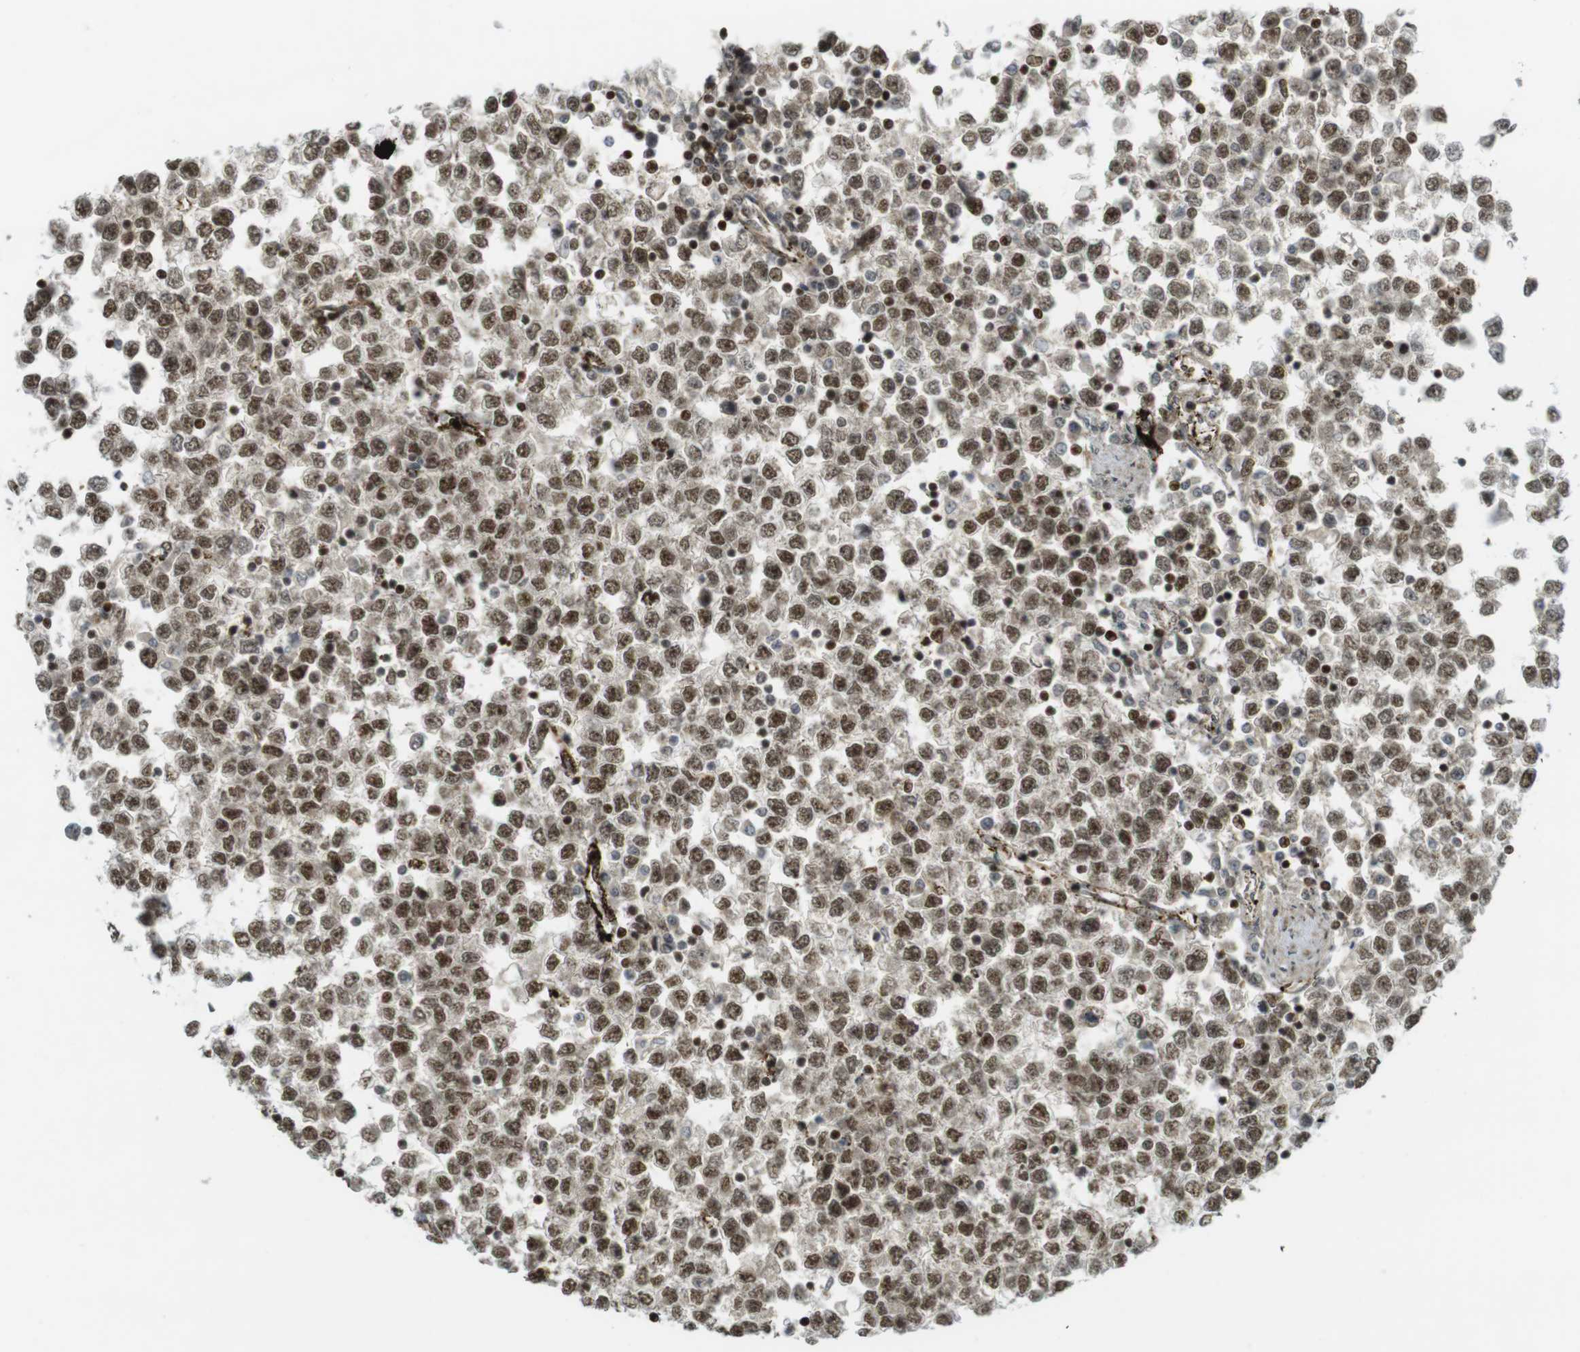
{"staining": {"intensity": "moderate", "quantity": ">75%", "location": "nuclear"}, "tissue": "testis cancer", "cell_type": "Tumor cells", "image_type": "cancer", "snomed": [{"axis": "morphology", "description": "Seminoma, NOS"}, {"axis": "topography", "description": "Testis"}], "caption": "The immunohistochemical stain labels moderate nuclear staining in tumor cells of testis seminoma tissue.", "gene": "PPP1R13B", "patient": {"sex": "male", "age": 65}}